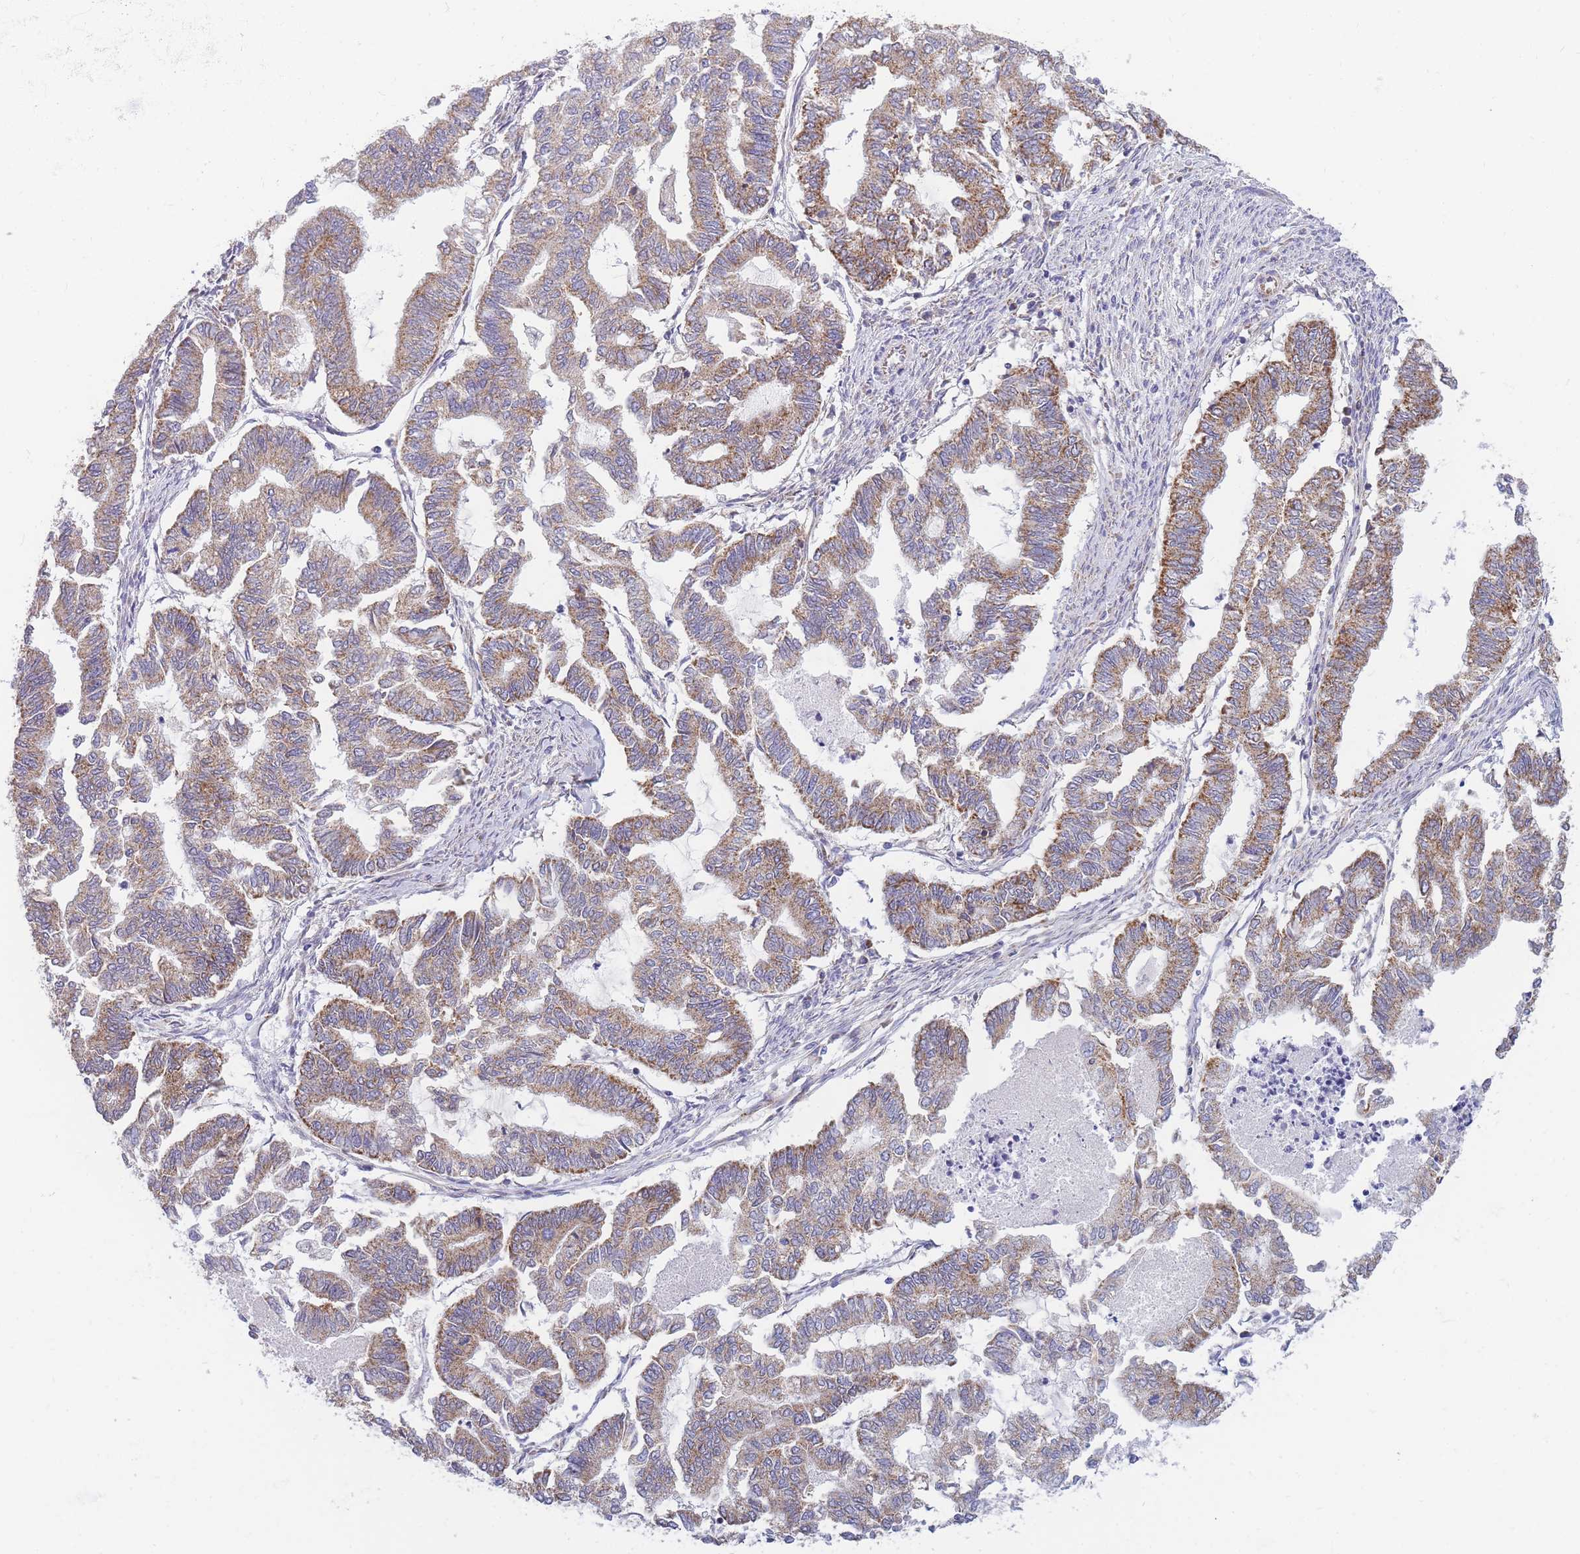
{"staining": {"intensity": "moderate", "quantity": "25%-75%", "location": "cytoplasmic/membranous"}, "tissue": "endometrial cancer", "cell_type": "Tumor cells", "image_type": "cancer", "snomed": [{"axis": "morphology", "description": "Adenocarcinoma, NOS"}, {"axis": "topography", "description": "Endometrium"}], "caption": "A brown stain highlights moderate cytoplasmic/membranous staining of a protein in endometrial cancer (adenocarcinoma) tumor cells. Using DAB (brown) and hematoxylin (blue) stains, captured at high magnification using brightfield microscopy.", "gene": "MRPS11", "patient": {"sex": "female", "age": 79}}